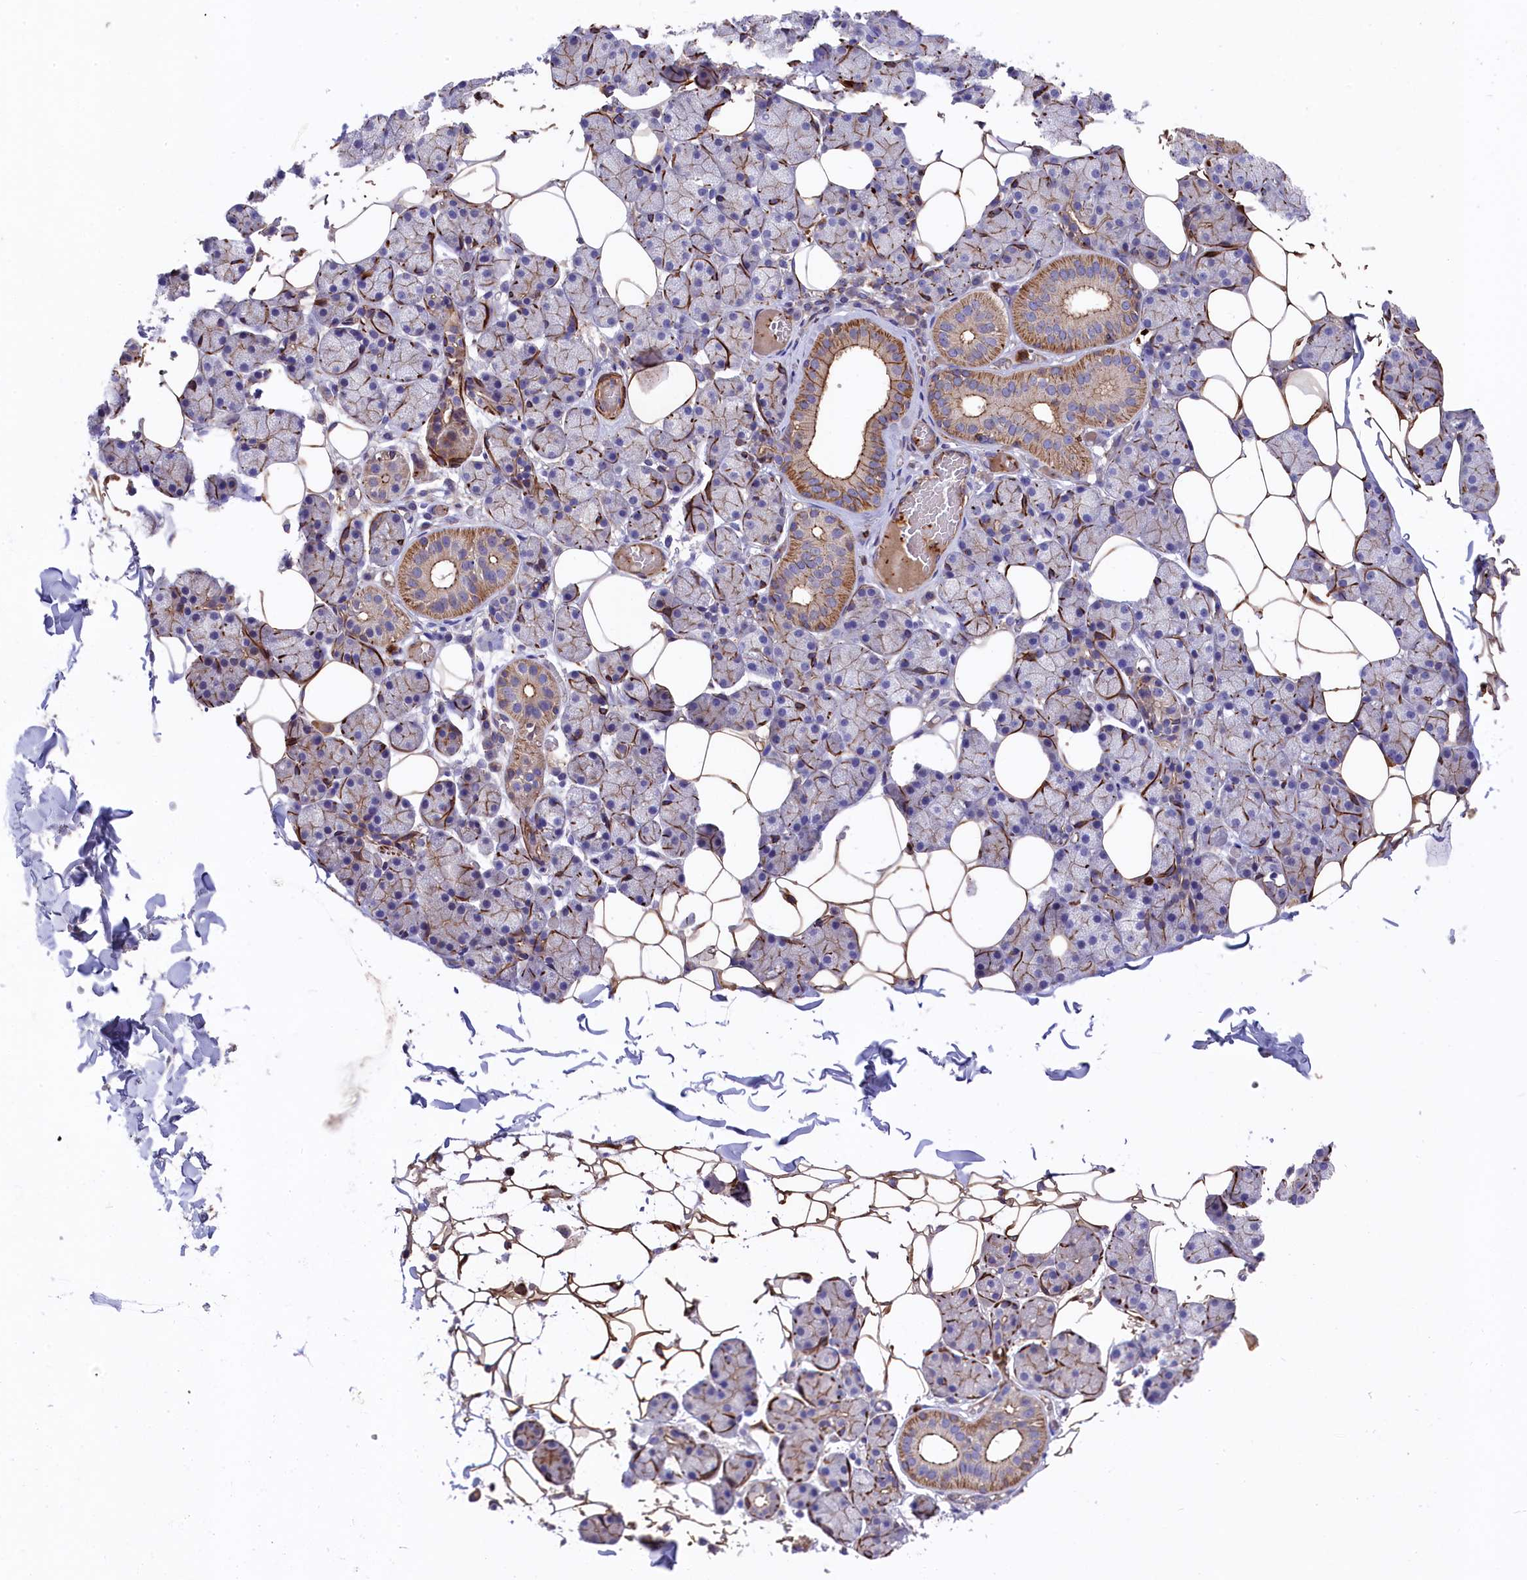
{"staining": {"intensity": "moderate", "quantity": "25%-75%", "location": "cytoplasmic/membranous"}, "tissue": "salivary gland", "cell_type": "Glandular cells", "image_type": "normal", "snomed": [{"axis": "morphology", "description": "Normal tissue, NOS"}, {"axis": "topography", "description": "Salivary gland"}], "caption": "Immunohistochemistry (IHC) image of unremarkable salivary gland stained for a protein (brown), which displays medium levels of moderate cytoplasmic/membranous staining in about 25%-75% of glandular cells.", "gene": "RAPSN", "patient": {"sex": "female", "age": 33}}